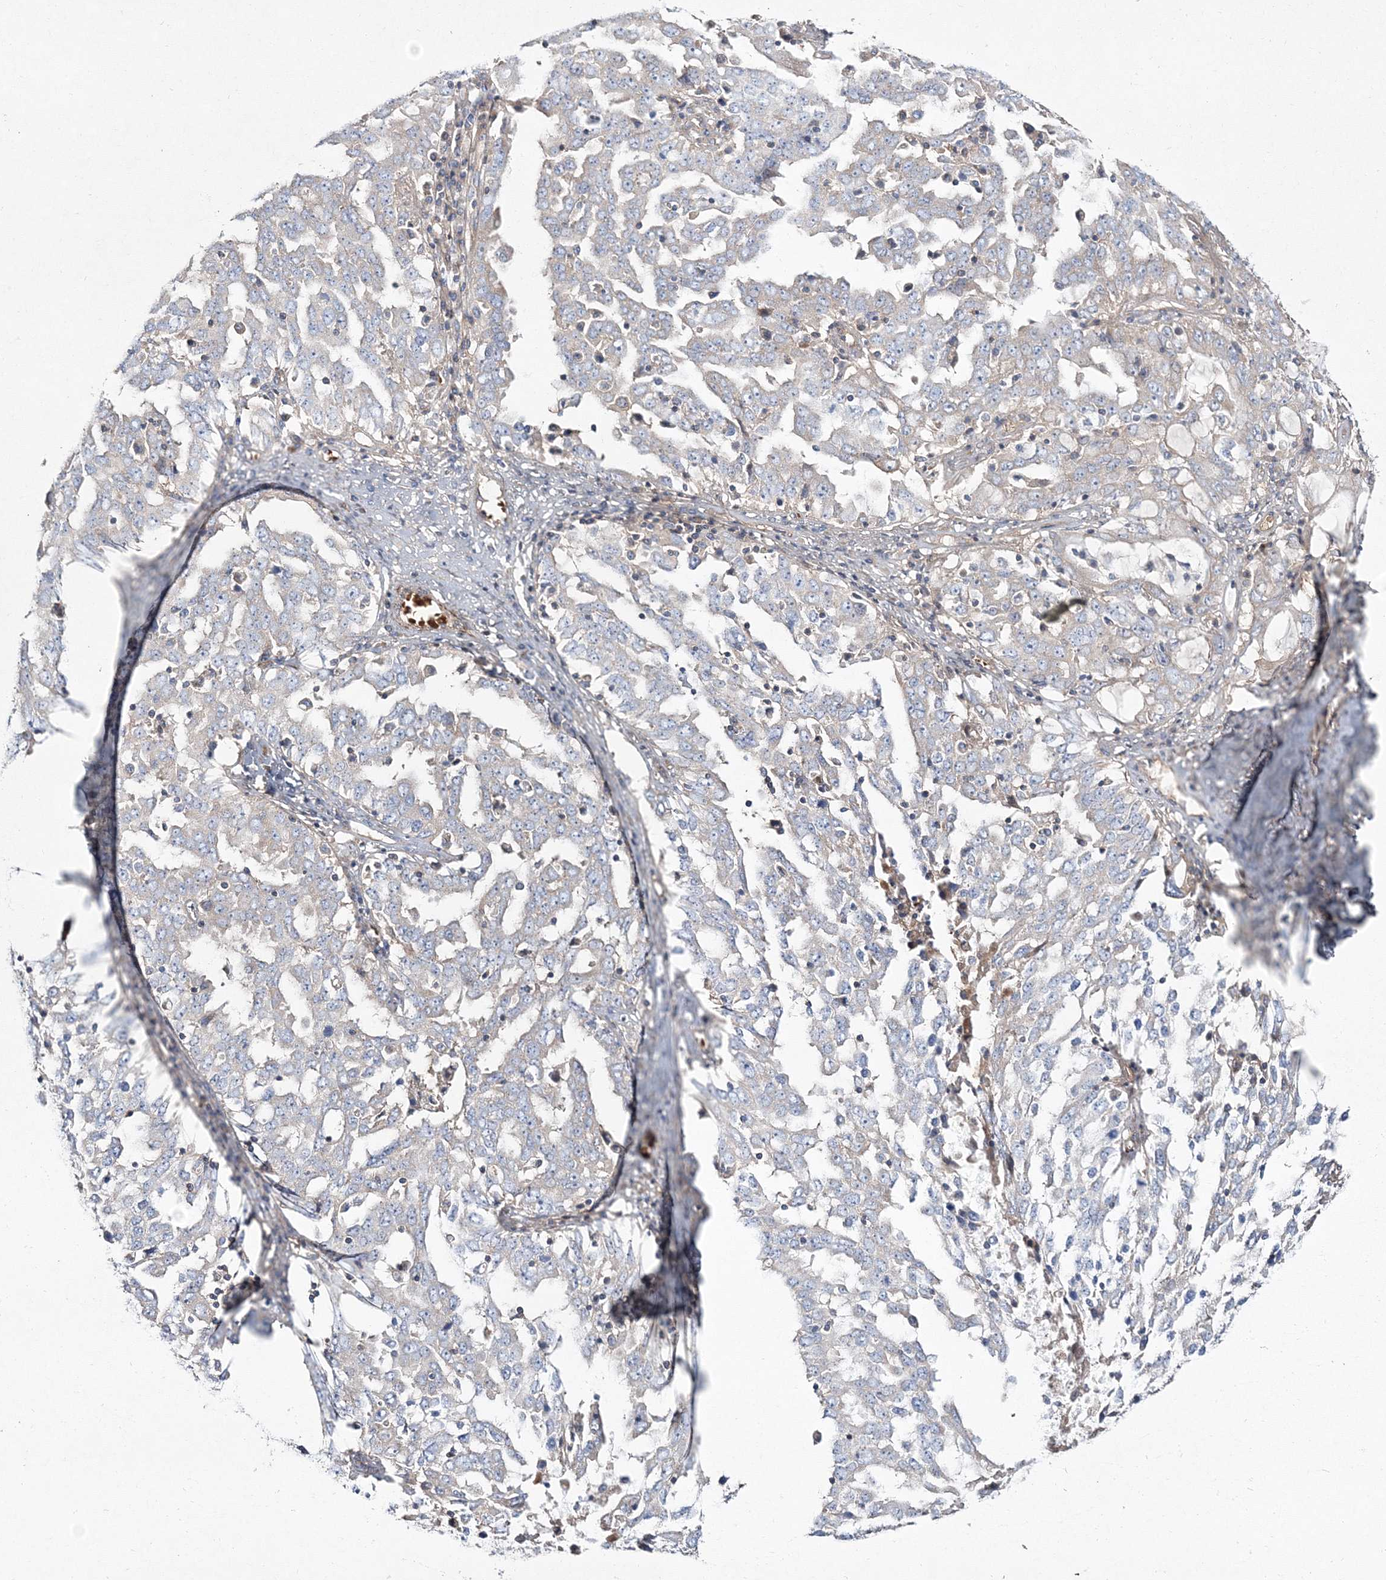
{"staining": {"intensity": "negative", "quantity": "none", "location": "none"}, "tissue": "ovarian cancer", "cell_type": "Tumor cells", "image_type": "cancer", "snomed": [{"axis": "morphology", "description": "Carcinoma, endometroid"}, {"axis": "topography", "description": "Ovary"}], "caption": "Ovarian cancer stained for a protein using IHC demonstrates no positivity tumor cells.", "gene": "ZSWIM6", "patient": {"sex": "female", "age": 62}}